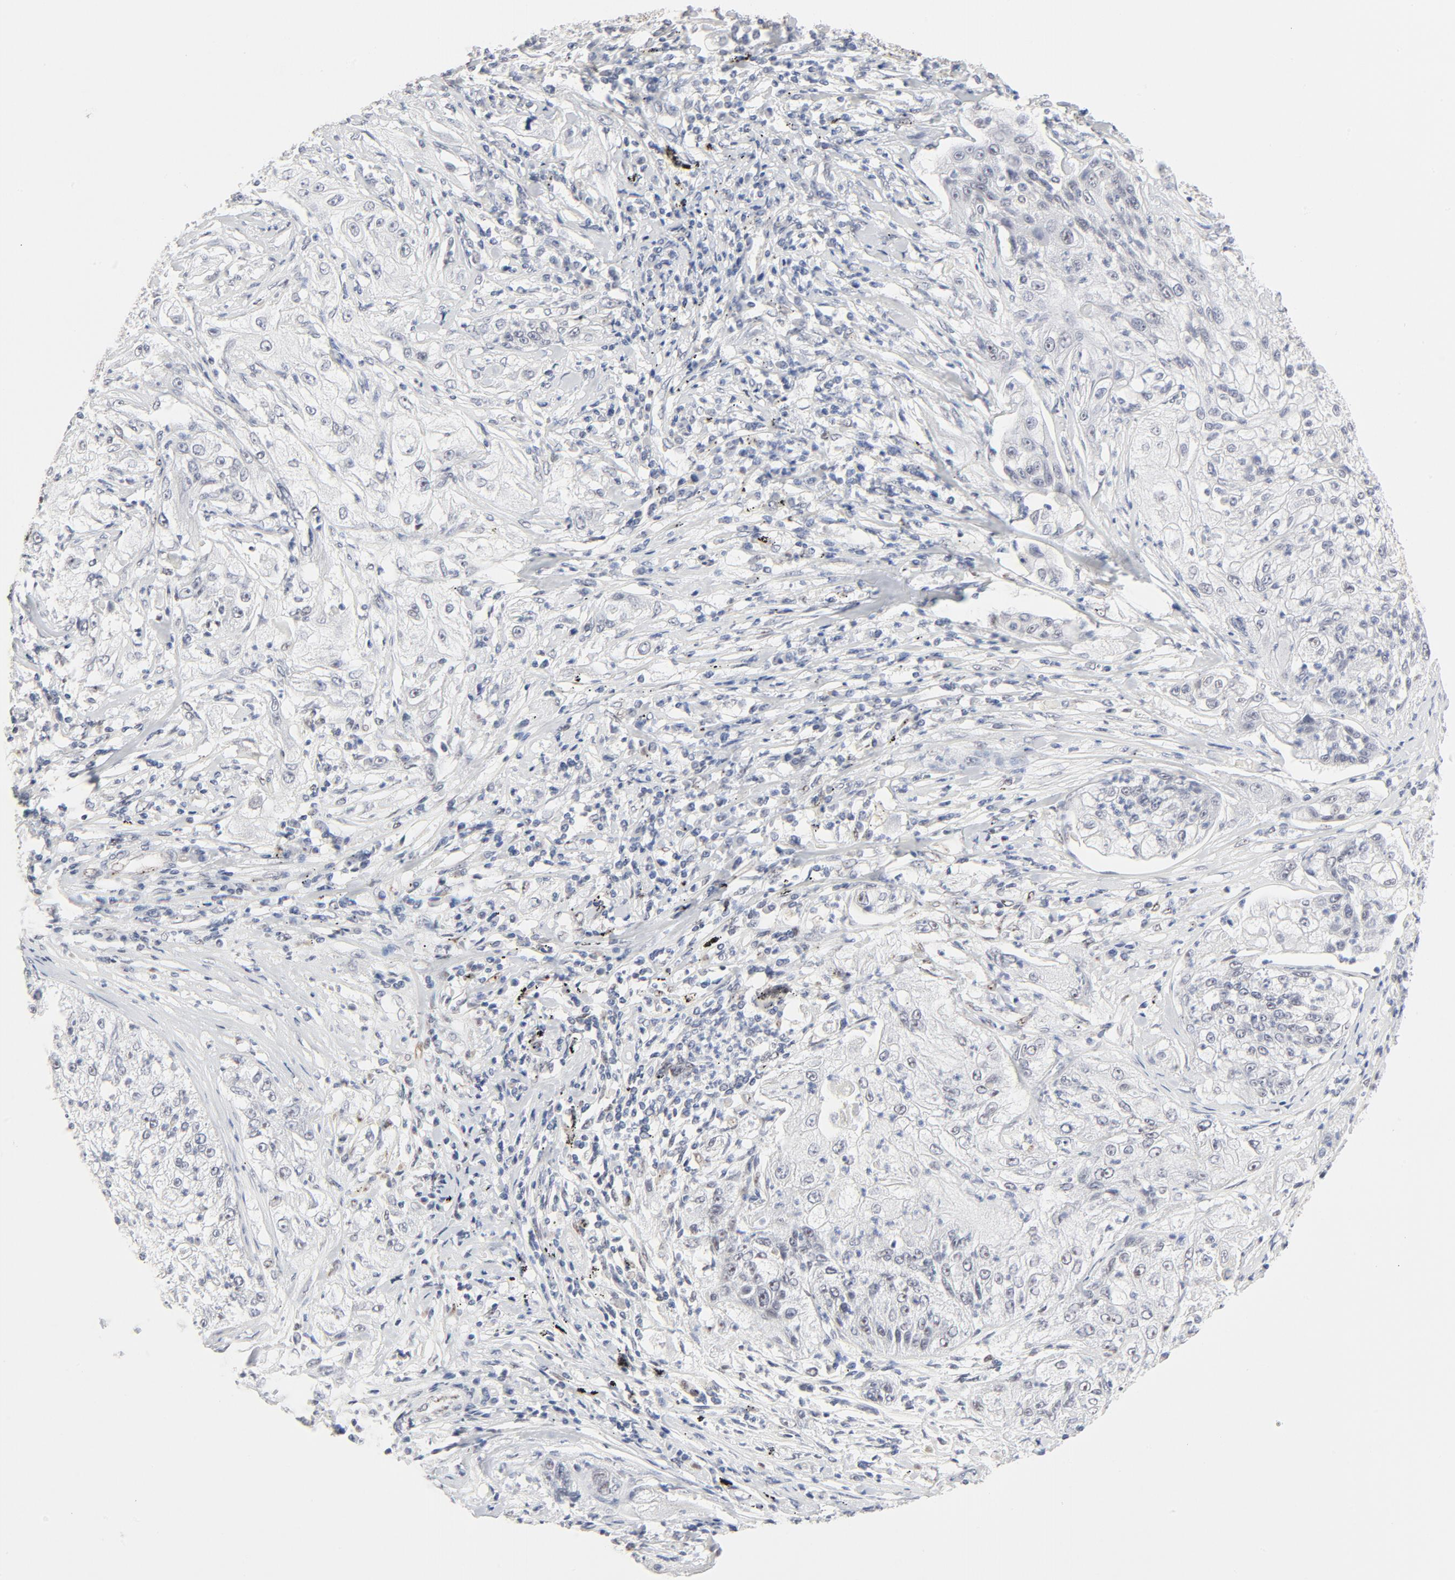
{"staining": {"intensity": "strong", "quantity": ">75%", "location": "nuclear"}, "tissue": "lung cancer", "cell_type": "Tumor cells", "image_type": "cancer", "snomed": [{"axis": "morphology", "description": "Inflammation, NOS"}, {"axis": "morphology", "description": "Squamous cell carcinoma, NOS"}, {"axis": "topography", "description": "Lymph node"}, {"axis": "topography", "description": "Soft tissue"}, {"axis": "topography", "description": "Lung"}], "caption": "Immunohistochemical staining of human squamous cell carcinoma (lung) reveals strong nuclear protein staining in about >75% of tumor cells.", "gene": "GTF2H1", "patient": {"sex": "male", "age": 66}}